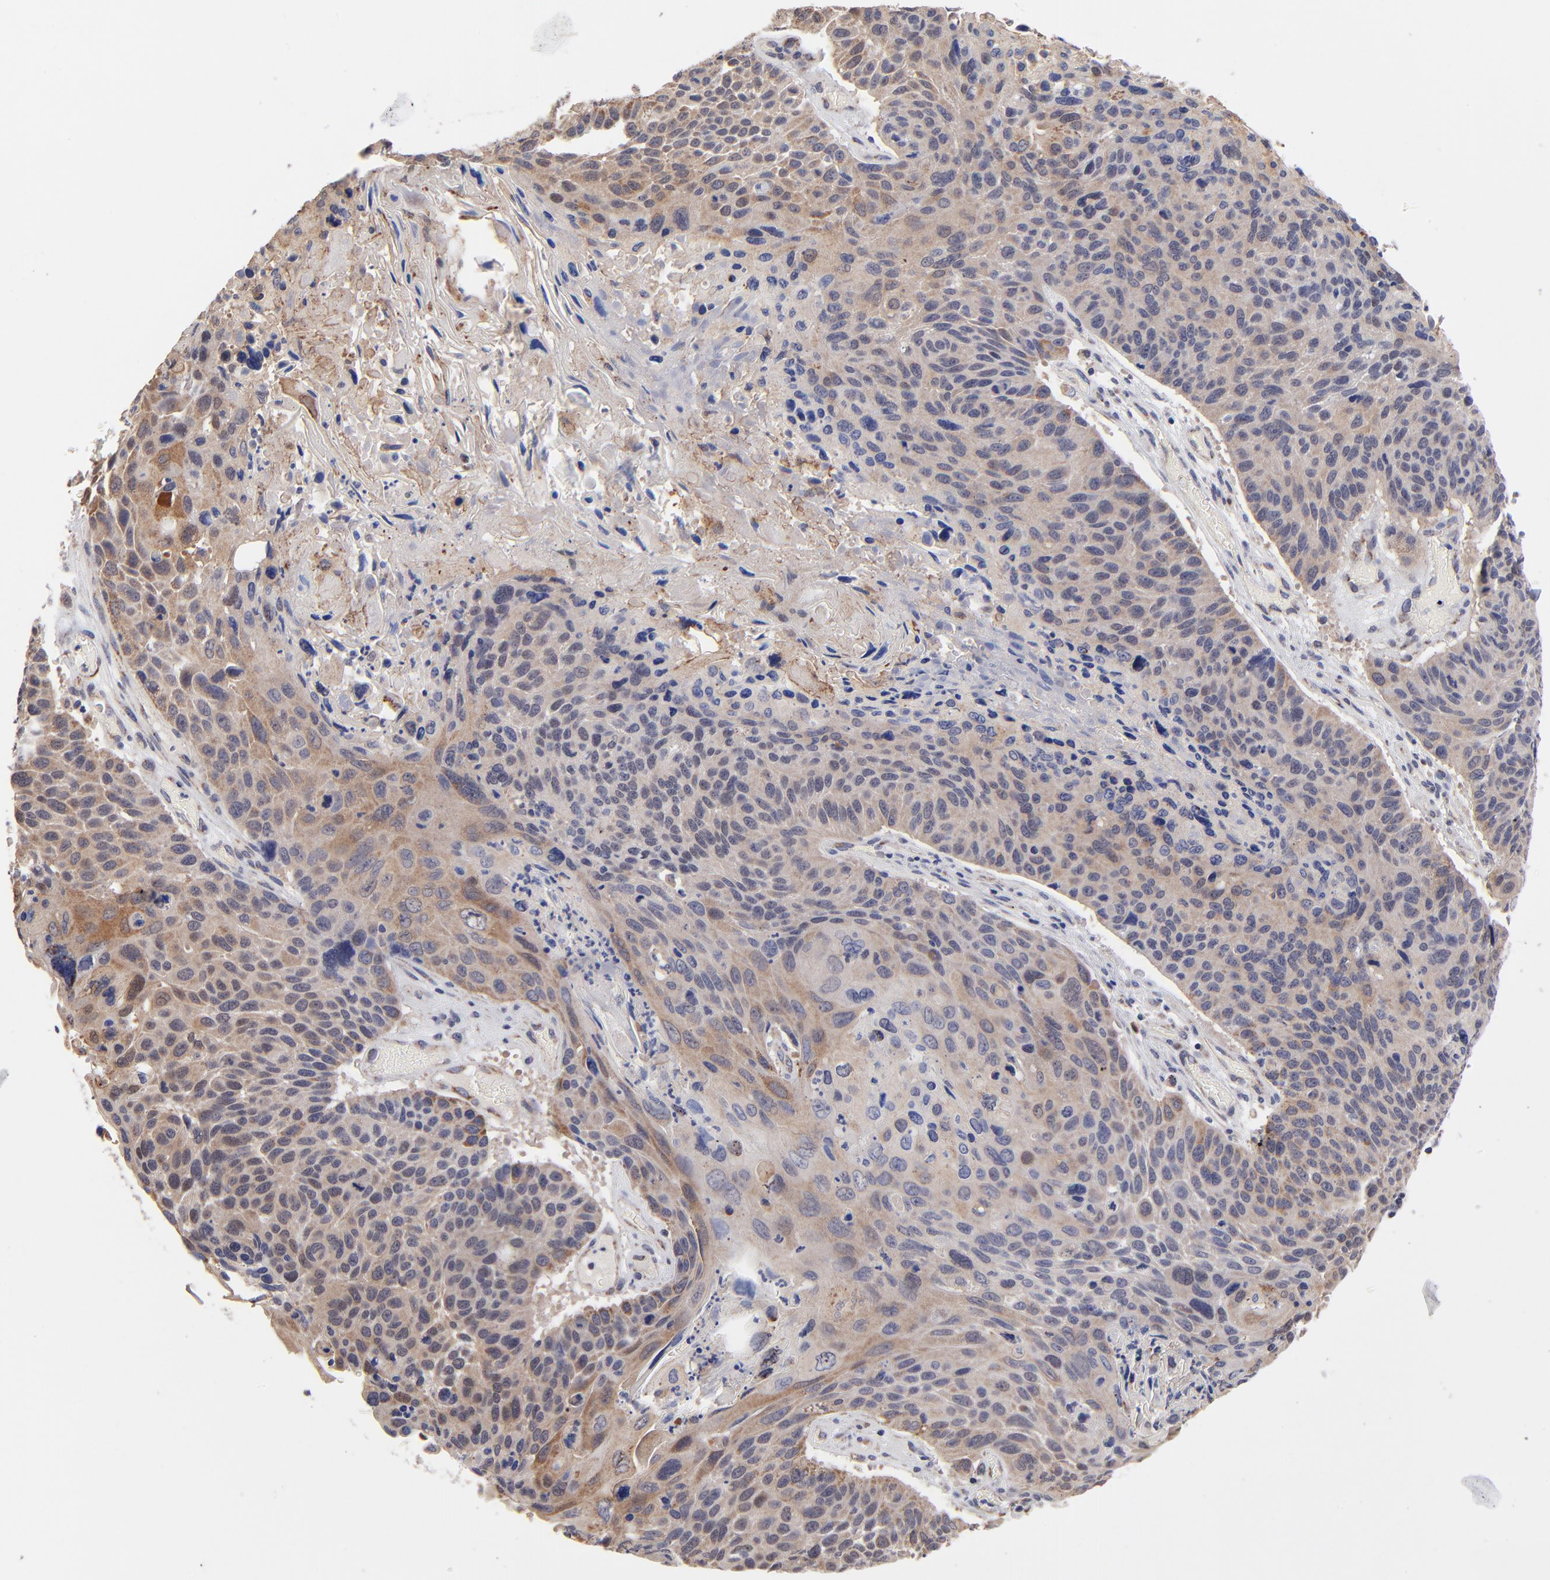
{"staining": {"intensity": "moderate", "quantity": "25%-75%", "location": "cytoplasmic/membranous"}, "tissue": "lung cancer", "cell_type": "Tumor cells", "image_type": "cancer", "snomed": [{"axis": "morphology", "description": "Squamous cell carcinoma, NOS"}, {"axis": "topography", "description": "Lung"}], "caption": "Lung squamous cell carcinoma tissue shows moderate cytoplasmic/membranous expression in about 25%-75% of tumor cells (Brightfield microscopy of DAB IHC at high magnification).", "gene": "FBXL12", "patient": {"sex": "male", "age": 68}}